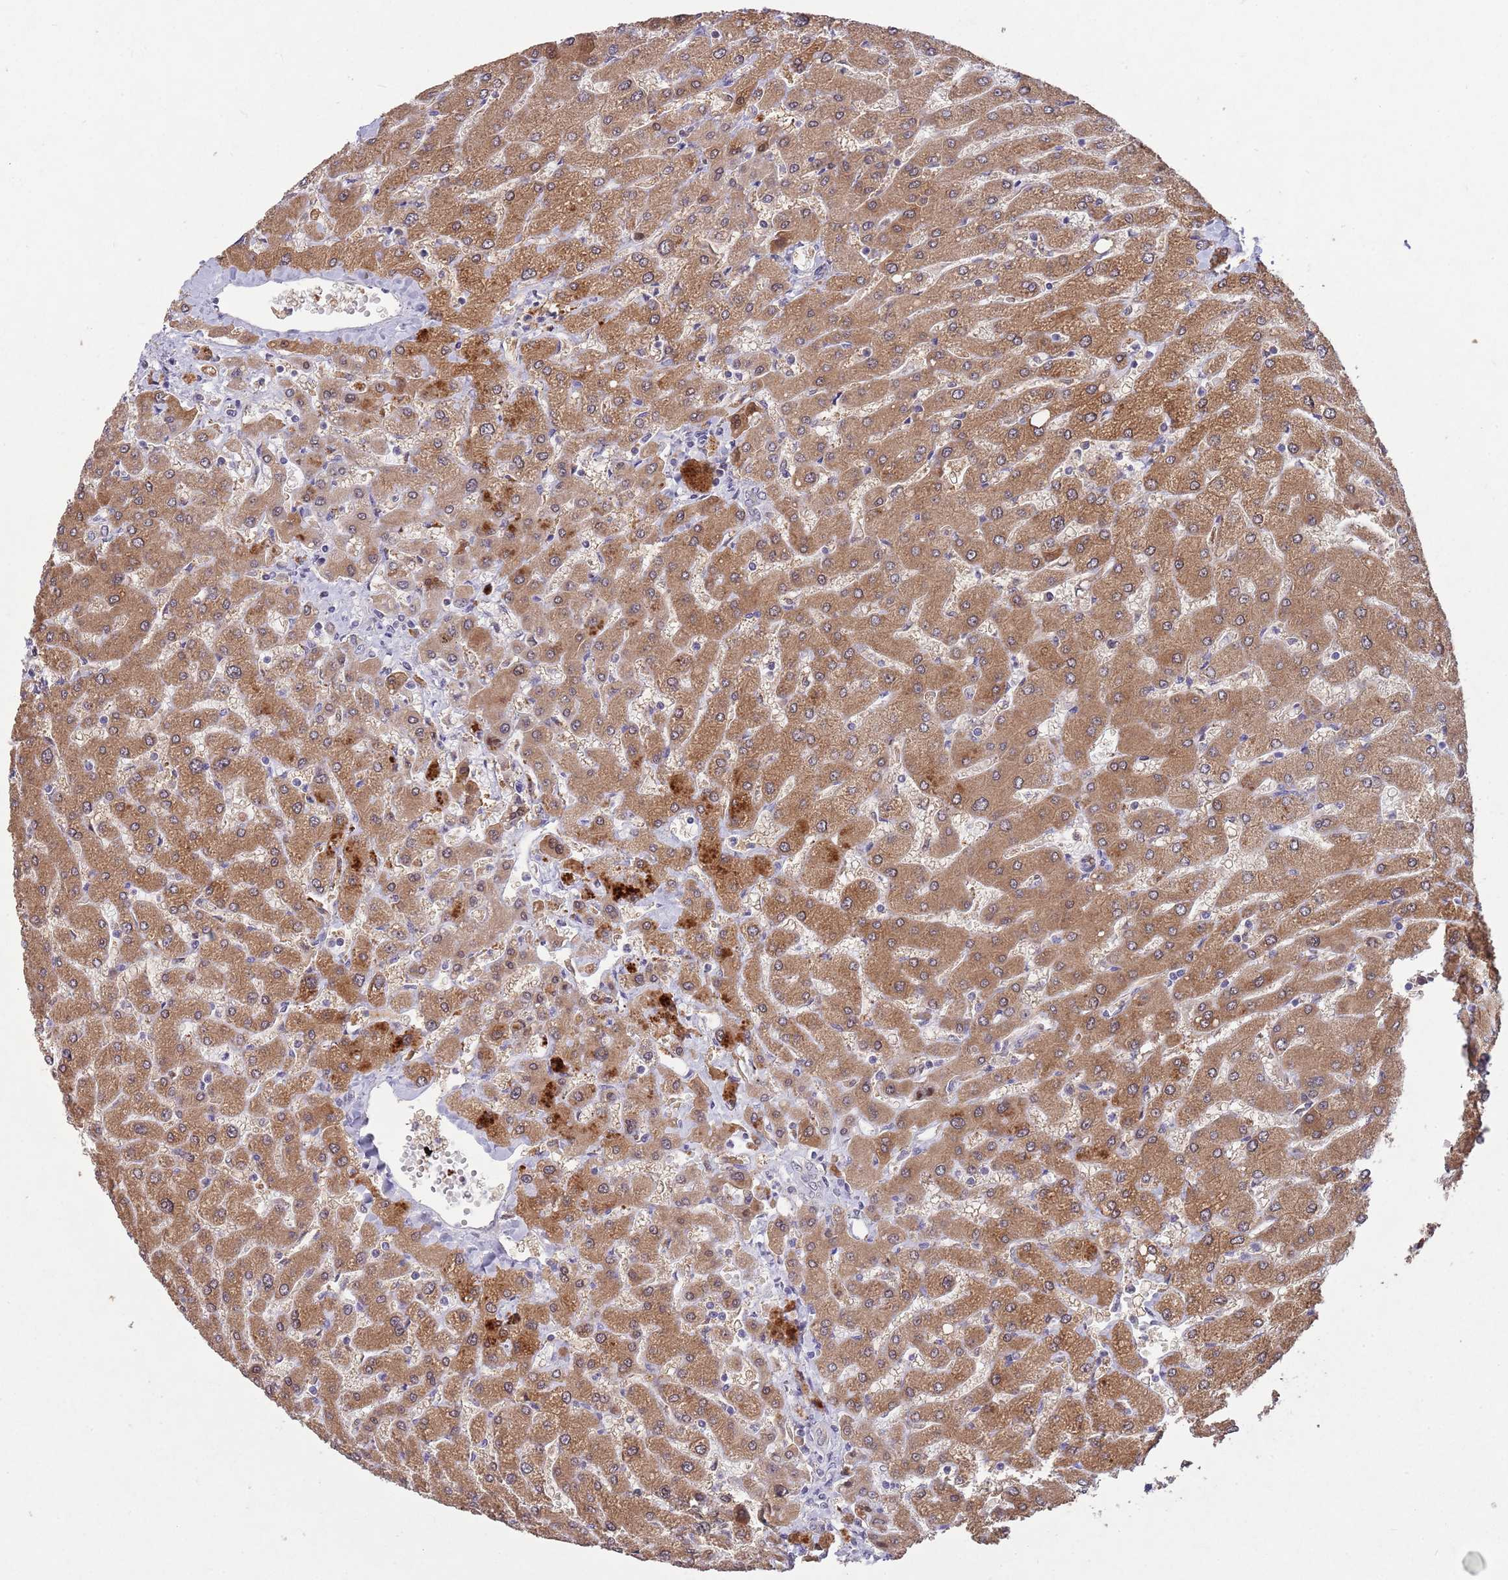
{"staining": {"intensity": "negative", "quantity": "none", "location": "none"}, "tissue": "liver", "cell_type": "Cholangiocytes", "image_type": "normal", "snomed": [{"axis": "morphology", "description": "Normal tissue, NOS"}, {"axis": "topography", "description": "Liver"}], "caption": "Immunohistochemistry image of benign liver: liver stained with DAB (3,3'-diaminobenzidine) shows no significant protein staining in cholangiocytes.", "gene": "ZNF639", "patient": {"sex": "male", "age": 55}}